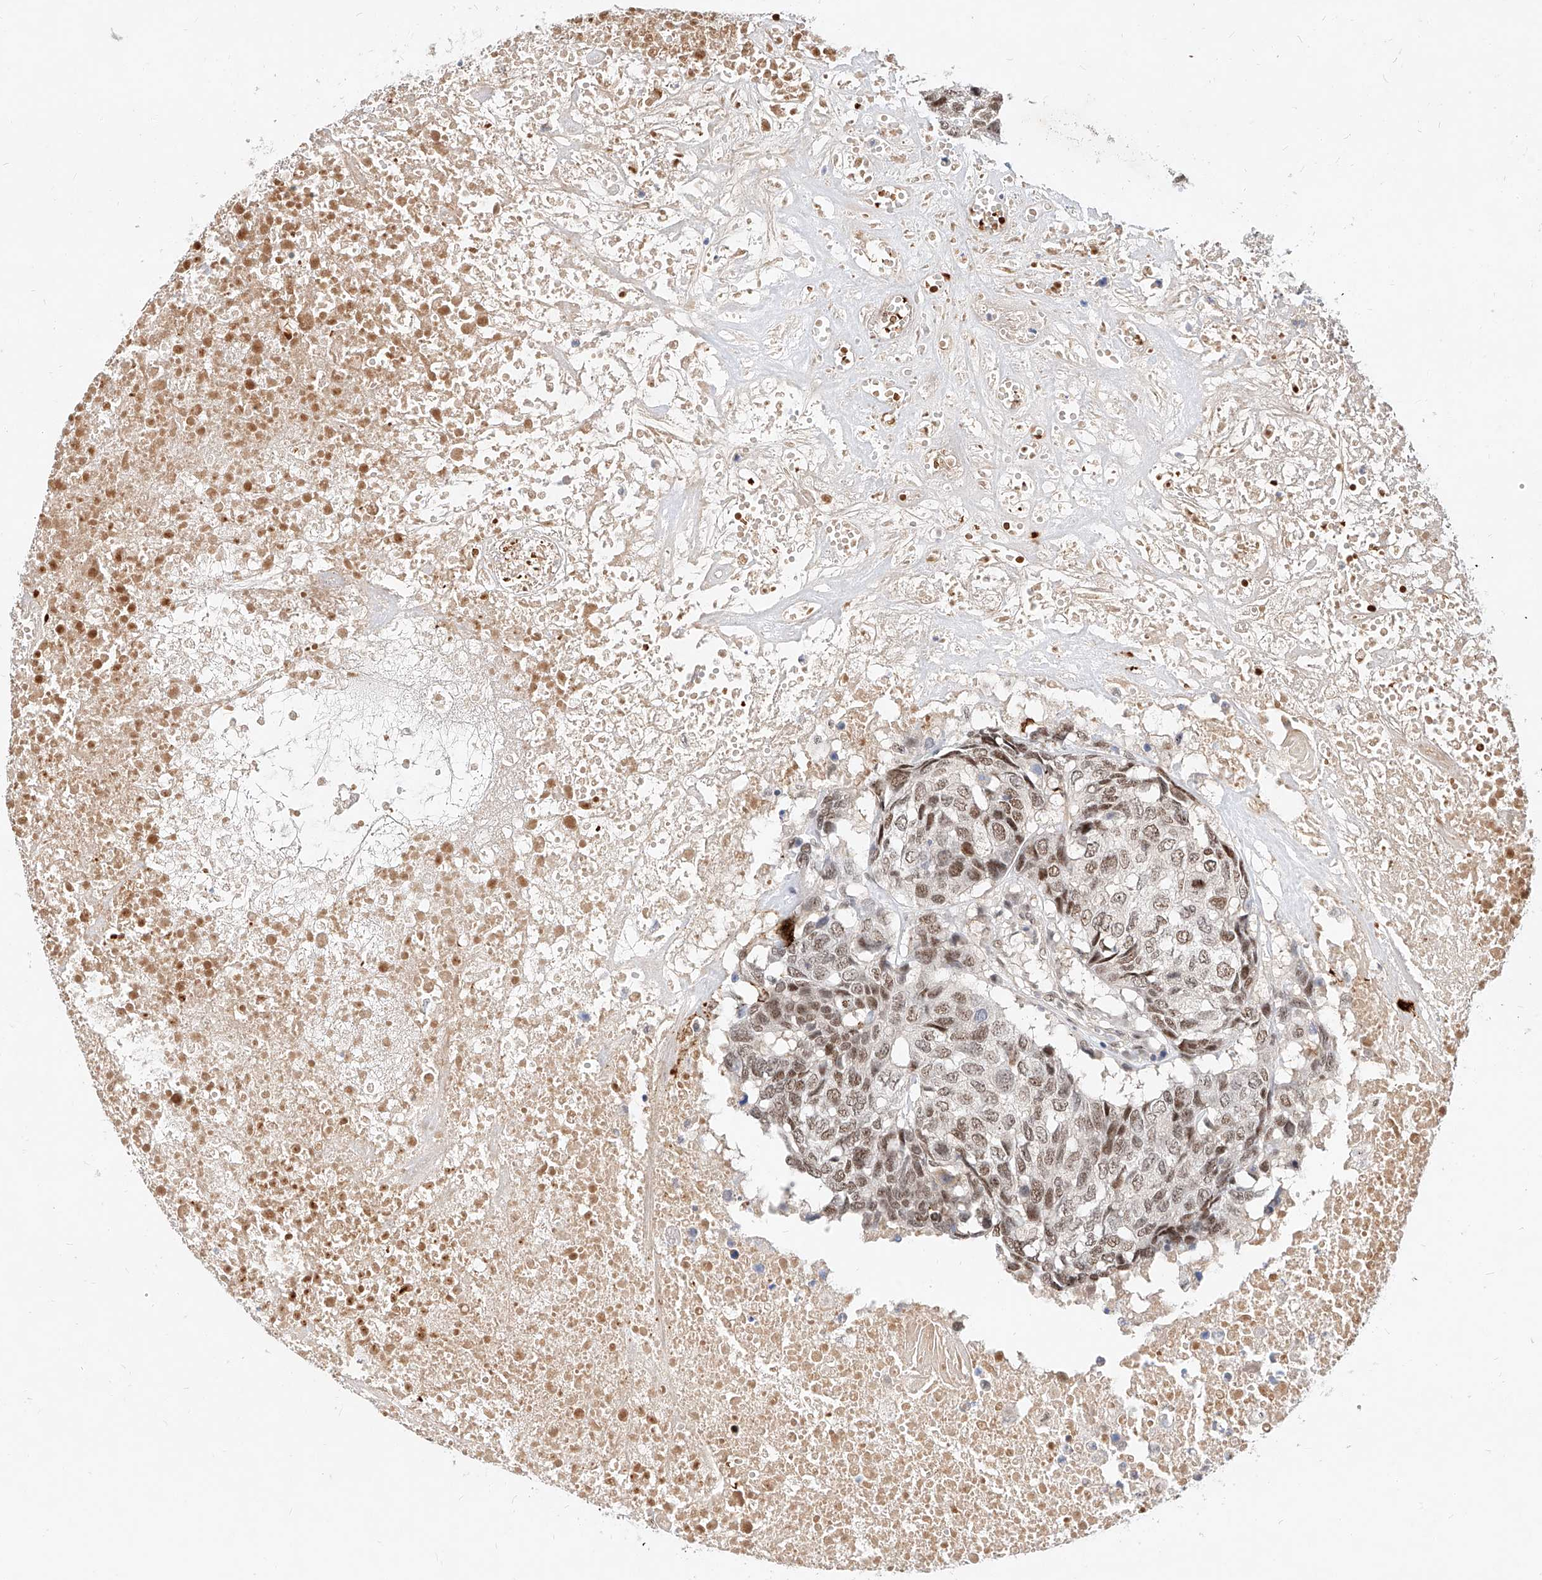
{"staining": {"intensity": "moderate", "quantity": ">75%", "location": "nuclear"}, "tissue": "head and neck cancer", "cell_type": "Tumor cells", "image_type": "cancer", "snomed": [{"axis": "morphology", "description": "Squamous cell carcinoma, NOS"}, {"axis": "topography", "description": "Head-Neck"}], "caption": "This histopathology image displays squamous cell carcinoma (head and neck) stained with IHC to label a protein in brown. The nuclear of tumor cells show moderate positivity for the protein. Nuclei are counter-stained blue.", "gene": "CBX8", "patient": {"sex": "male", "age": 66}}